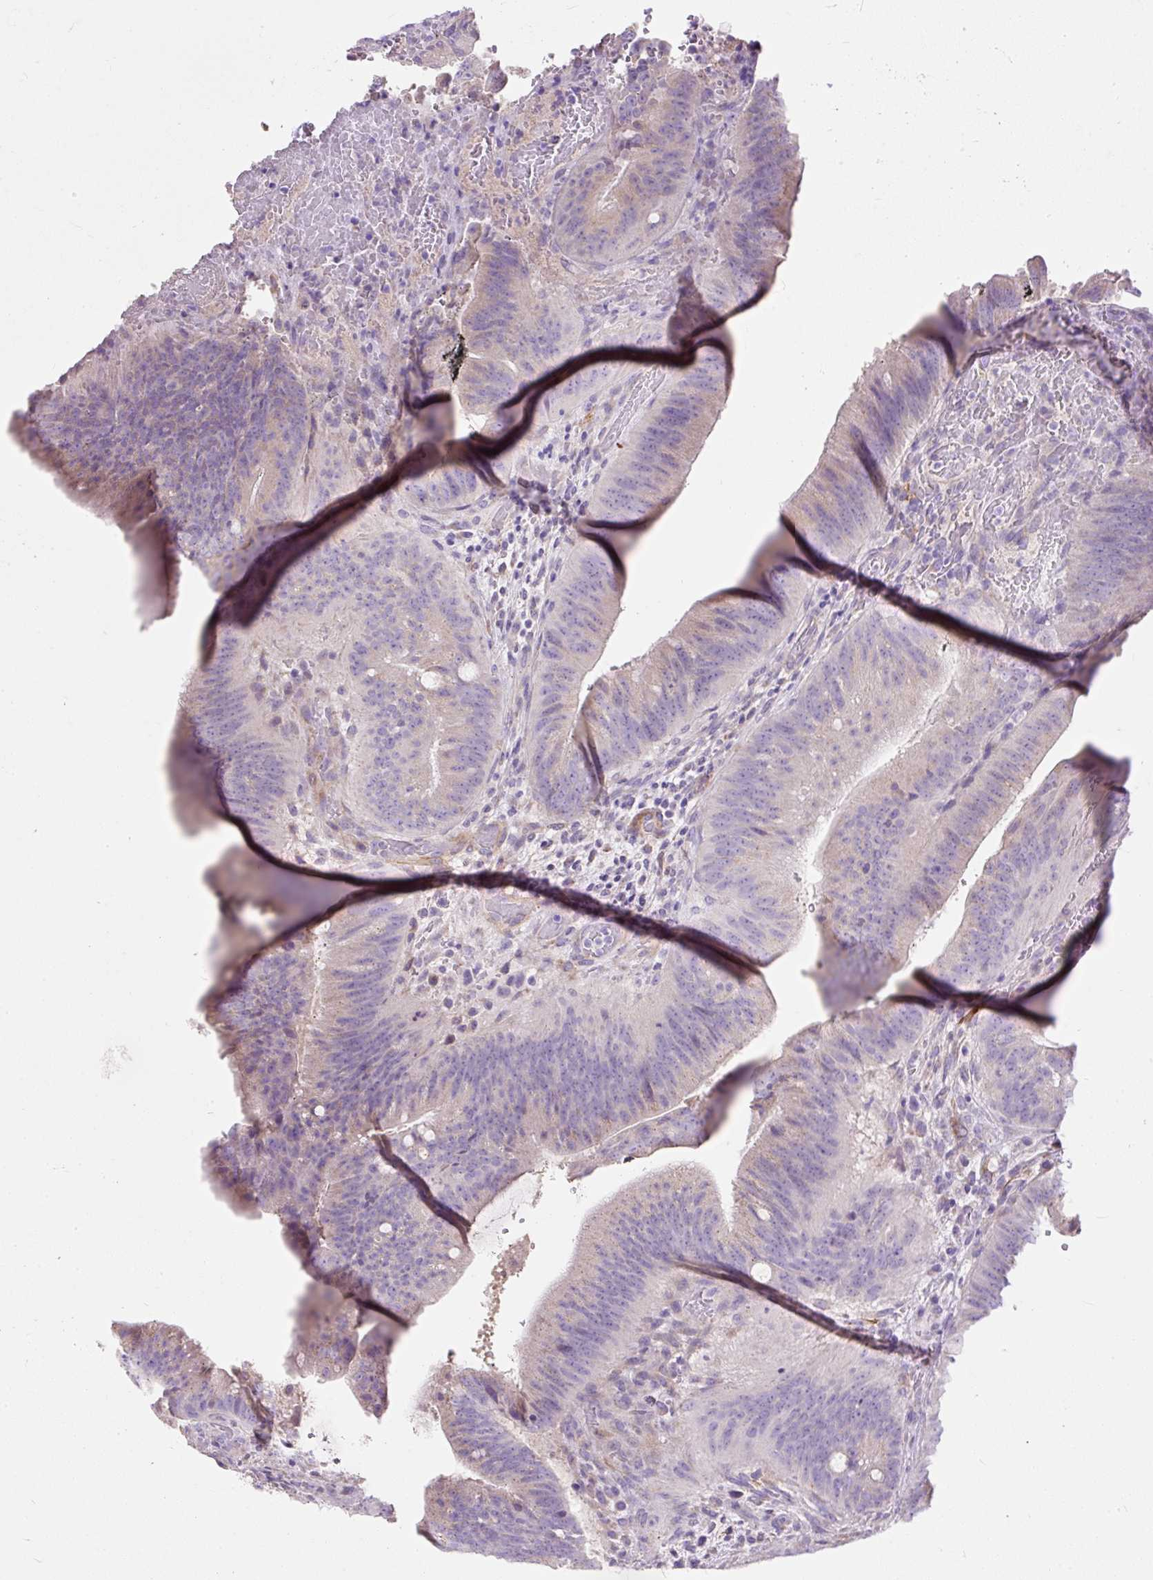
{"staining": {"intensity": "weak", "quantity": "<25%", "location": "cytoplasmic/membranous"}, "tissue": "colorectal cancer", "cell_type": "Tumor cells", "image_type": "cancer", "snomed": [{"axis": "morphology", "description": "Adenocarcinoma, NOS"}, {"axis": "topography", "description": "Colon"}], "caption": "Image shows no significant protein staining in tumor cells of colorectal cancer (adenocarcinoma).", "gene": "SUSD5", "patient": {"sex": "female", "age": 43}}